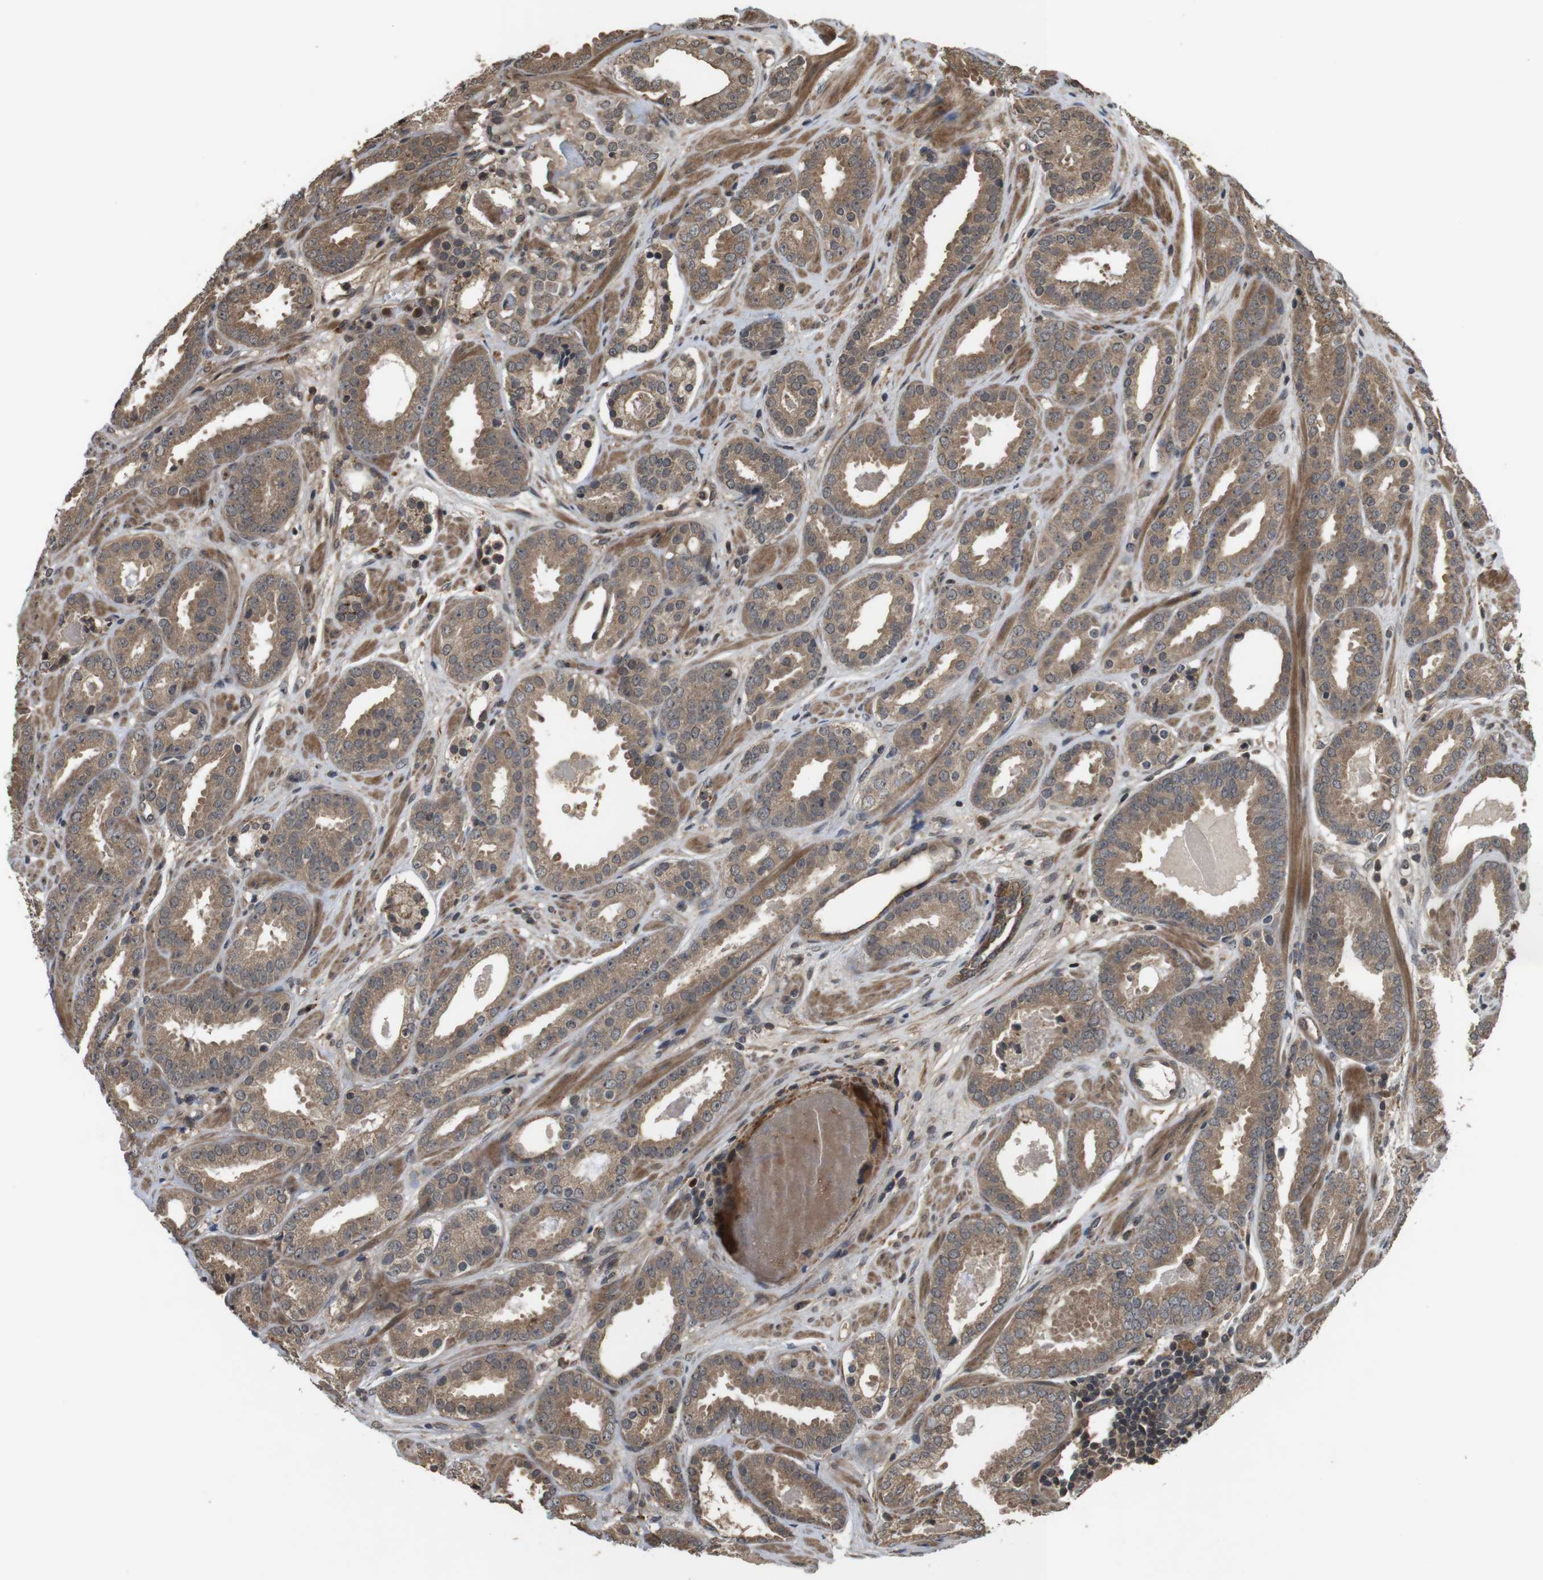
{"staining": {"intensity": "moderate", "quantity": ">75%", "location": "cytoplasmic/membranous"}, "tissue": "prostate cancer", "cell_type": "Tumor cells", "image_type": "cancer", "snomed": [{"axis": "morphology", "description": "Adenocarcinoma, Low grade"}, {"axis": "topography", "description": "Prostate"}], "caption": "IHC (DAB (3,3'-diaminobenzidine)) staining of human prostate adenocarcinoma (low-grade) shows moderate cytoplasmic/membranous protein expression in about >75% of tumor cells. (brown staining indicates protein expression, while blue staining denotes nuclei).", "gene": "FZD10", "patient": {"sex": "male", "age": 69}}